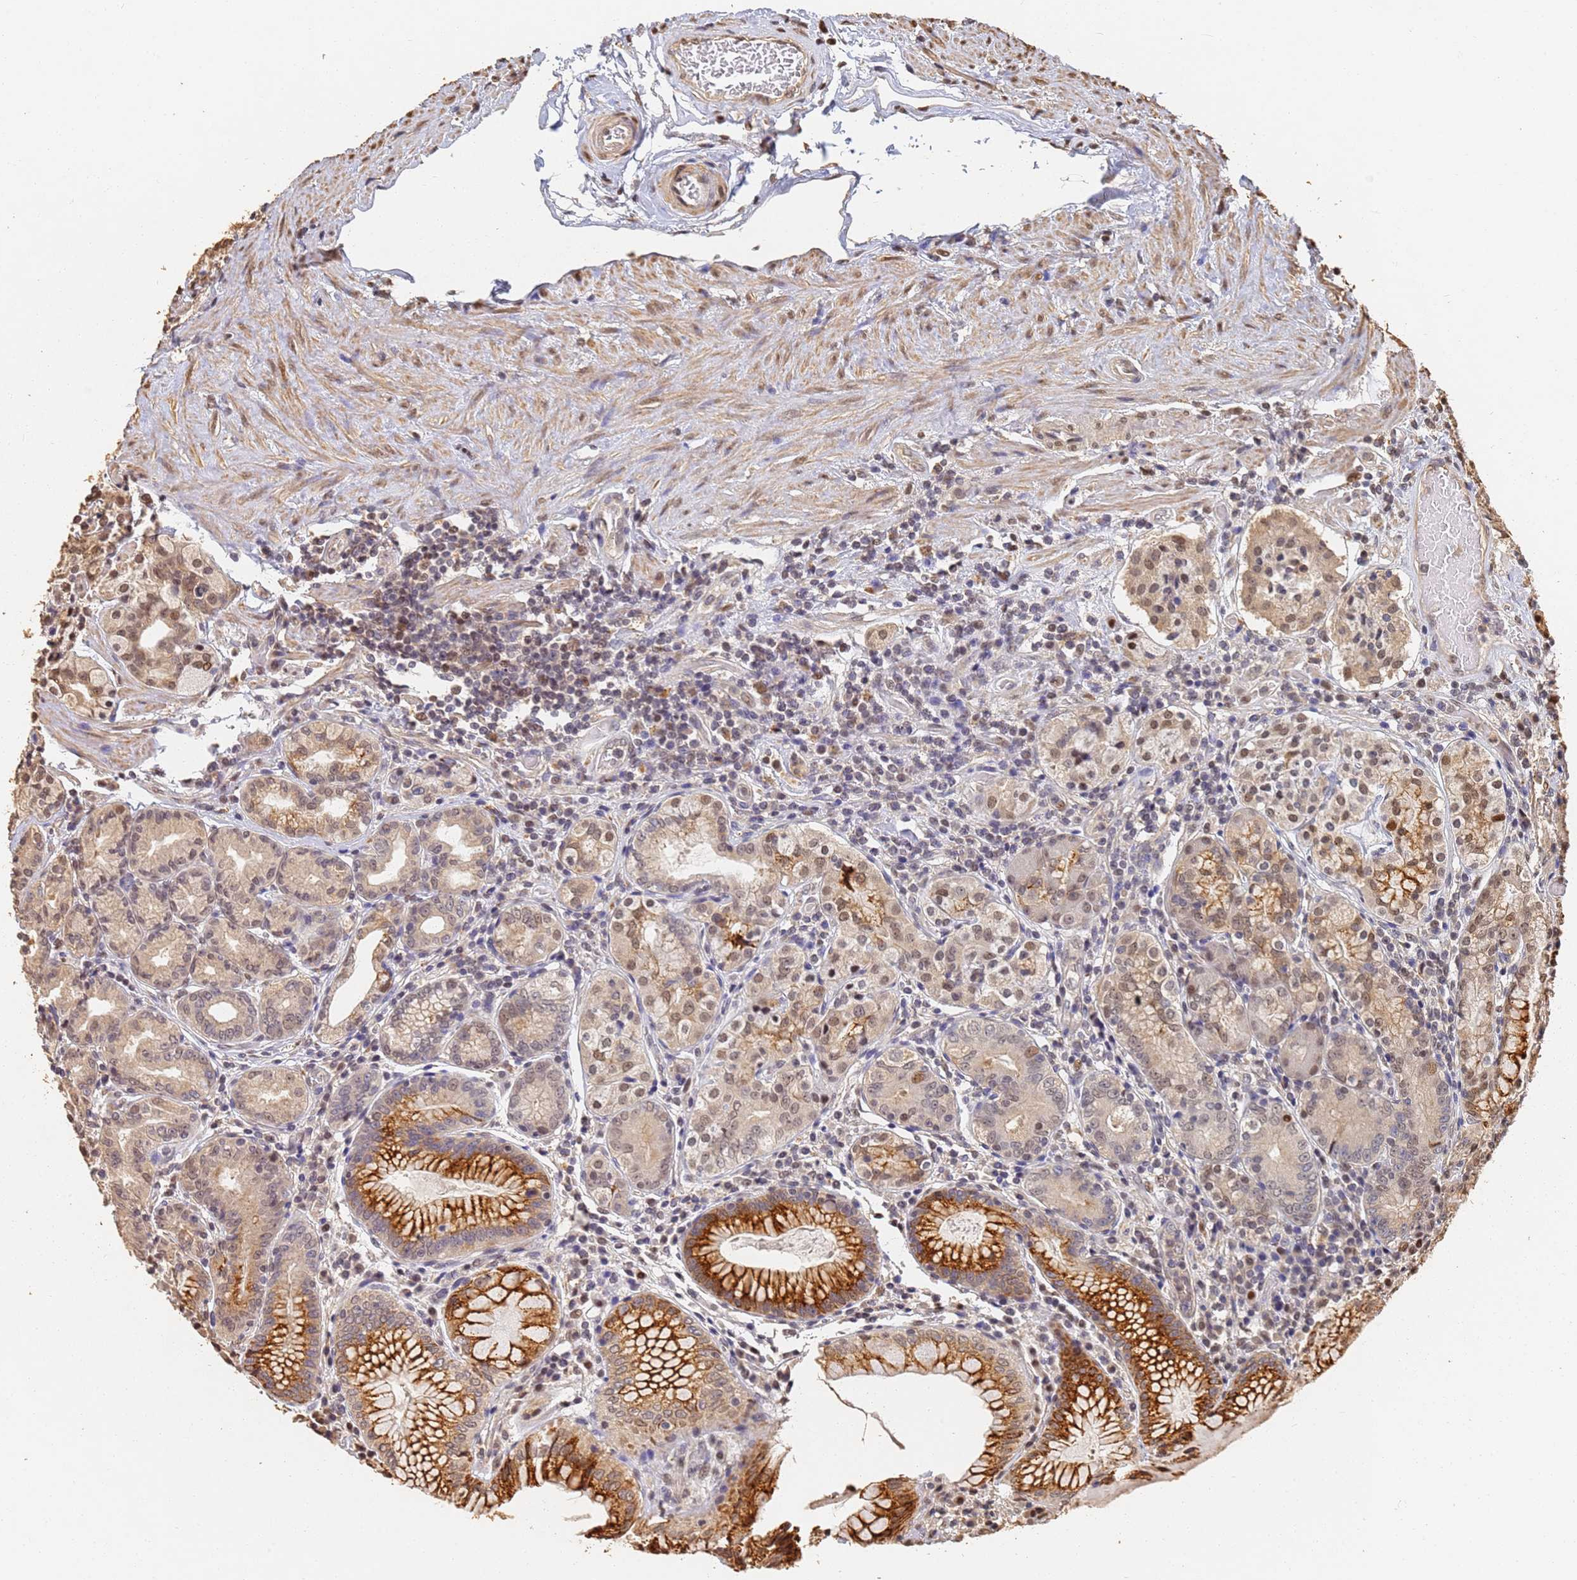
{"staining": {"intensity": "strong", "quantity": "25%-75%", "location": "cytoplasmic/membranous,nuclear"}, "tissue": "stomach", "cell_type": "Glandular cells", "image_type": "normal", "snomed": [{"axis": "morphology", "description": "Normal tissue, NOS"}, {"axis": "topography", "description": "Stomach, upper"}, {"axis": "topography", "description": "Stomach, lower"}], "caption": "Immunohistochemistry (IHC) photomicrograph of unremarkable human stomach stained for a protein (brown), which displays high levels of strong cytoplasmic/membranous,nuclear positivity in approximately 25%-75% of glandular cells.", "gene": "JAK2", "patient": {"sex": "female", "age": 76}}